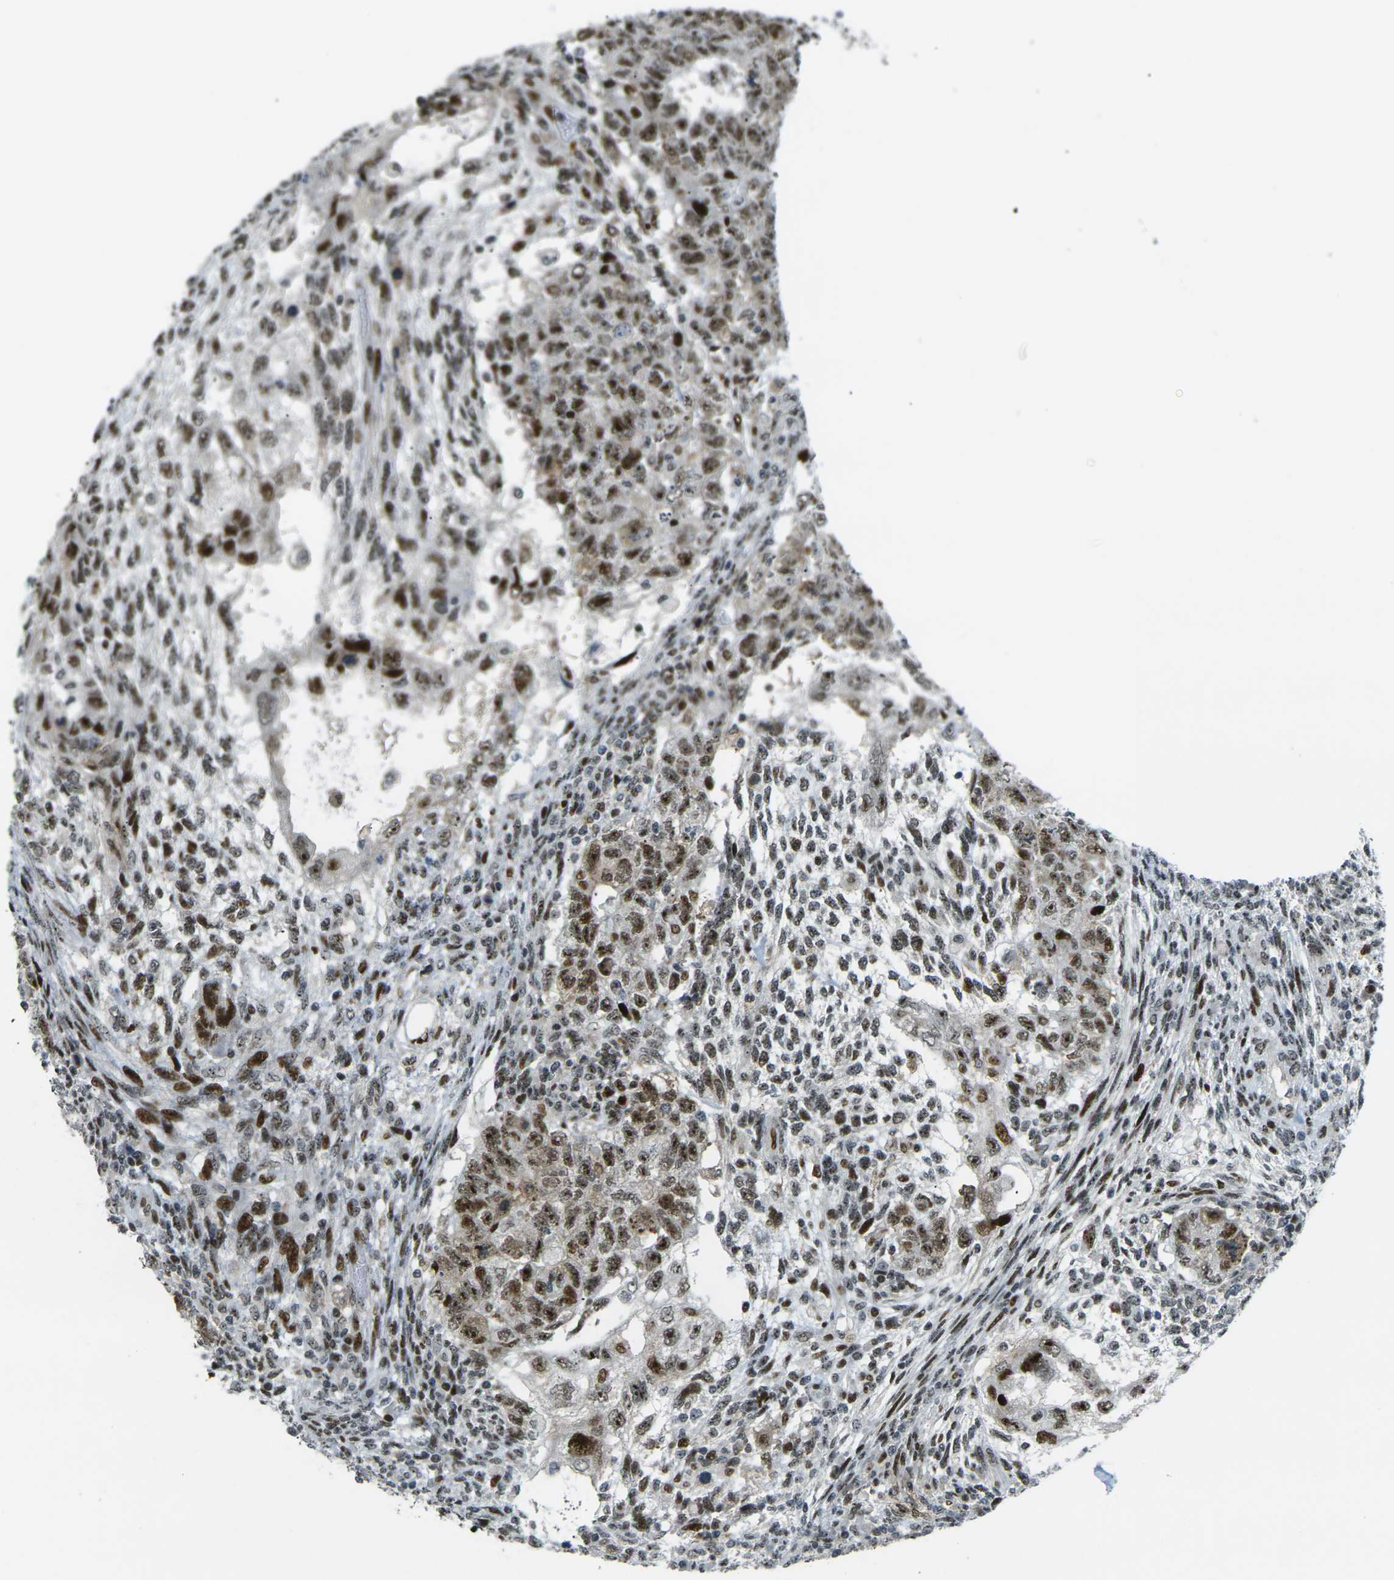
{"staining": {"intensity": "strong", "quantity": ">75%", "location": "nuclear"}, "tissue": "testis cancer", "cell_type": "Tumor cells", "image_type": "cancer", "snomed": [{"axis": "morphology", "description": "Normal tissue, NOS"}, {"axis": "morphology", "description": "Carcinoma, Embryonal, NOS"}, {"axis": "topography", "description": "Testis"}], "caption": "Immunohistochemistry of embryonal carcinoma (testis) displays high levels of strong nuclear expression in approximately >75% of tumor cells.", "gene": "UBE2C", "patient": {"sex": "male", "age": 36}}